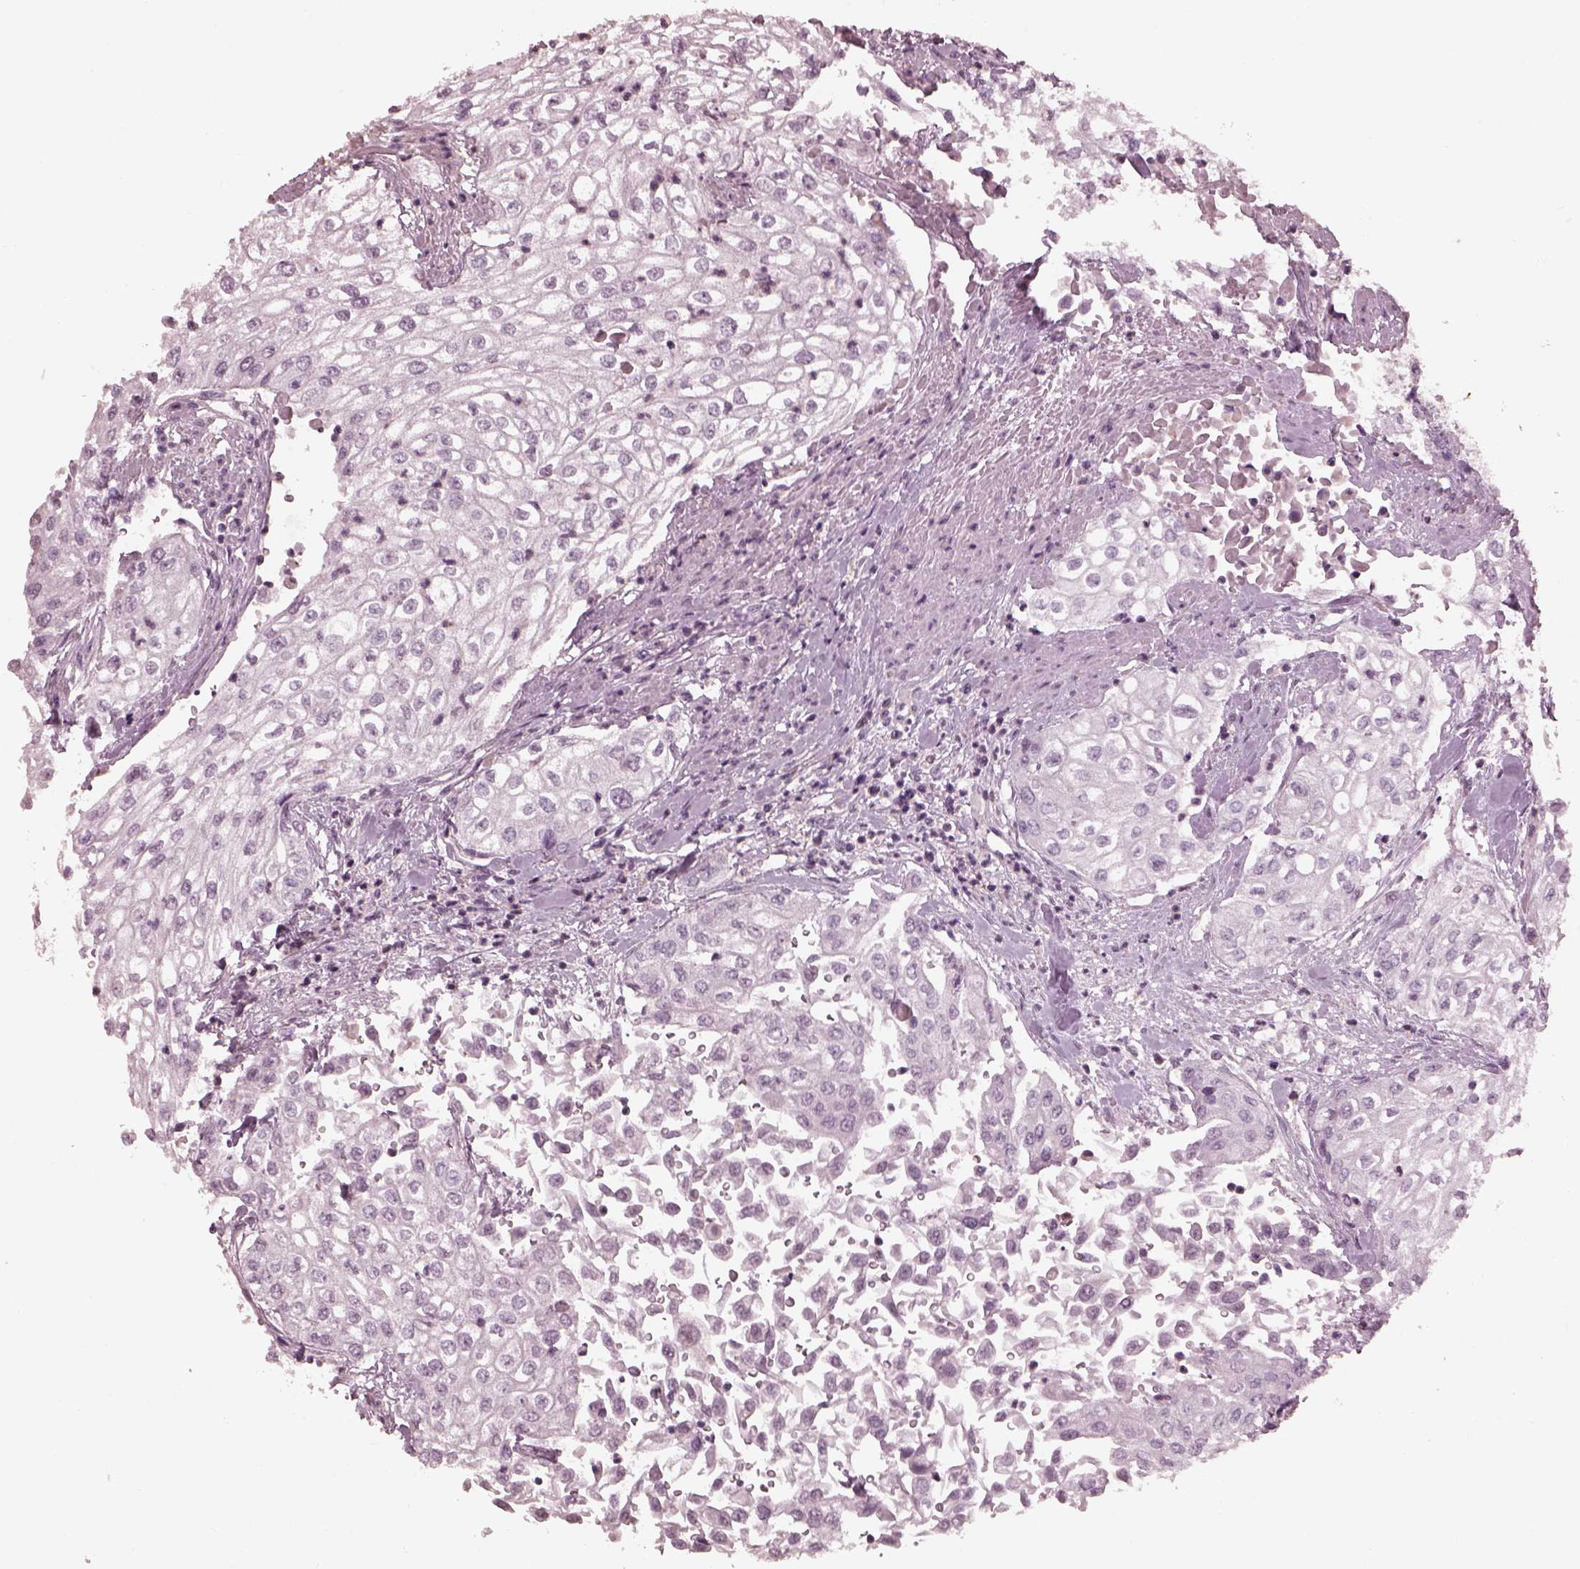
{"staining": {"intensity": "negative", "quantity": "none", "location": "none"}, "tissue": "urothelial cancer", "cell_type": "Tumor cells", "image_type": "cancer", "snomed": [{"axis": "morphology", "description": "Urothelial carcinoma, High grade"}, {"axis": "topography", "description": "Urinary bladder"}], "caption": "DAB immunohistochemical staining of urothelial carcinoma (high-grade) shows no significant expression in tumor cells.", "gene": "TSKS", "patient": {"sex": "male", "age": 62}}